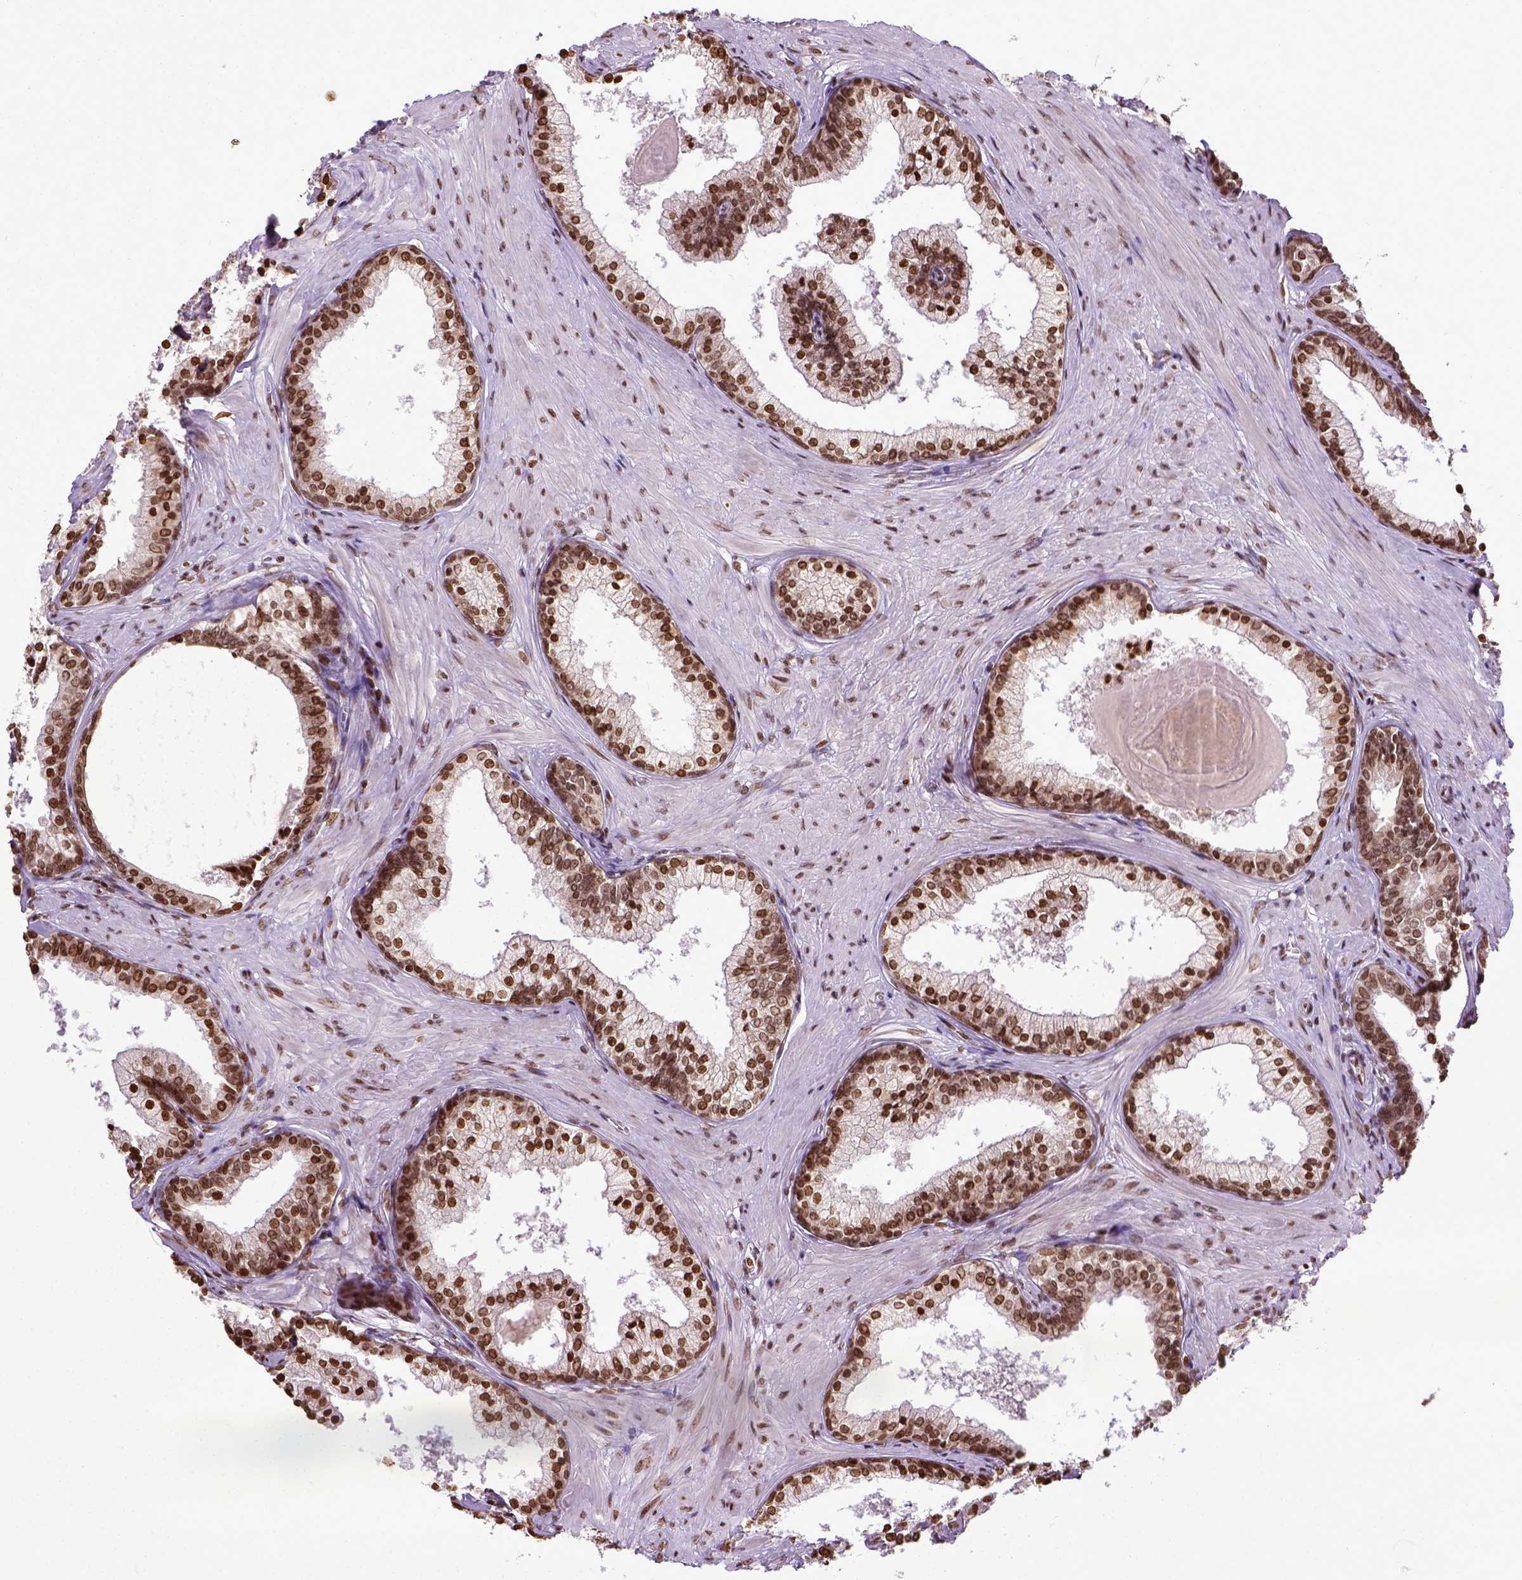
{"staining": {"intensity": "strong", "quantity": ">75%", "location": "nuclear"}, "tissue": "prostate", "cell_type": "Glandular cells", "image_type": "normal", "snomed": [{"axis": "morphology", "description": "Normal tissue, NOS"}, {"axis": "topography", "description": "Prostate"}], "caption": "Immunohistochemistry (DAB (3,3'-diaminobenzidine)) staining of unremarkable human prostate reveals strong nuclear protein staining in approximately >75% of glandular cells.", "gene": "ZNF75D", "patient": {"sex": "male", "age": 61}}